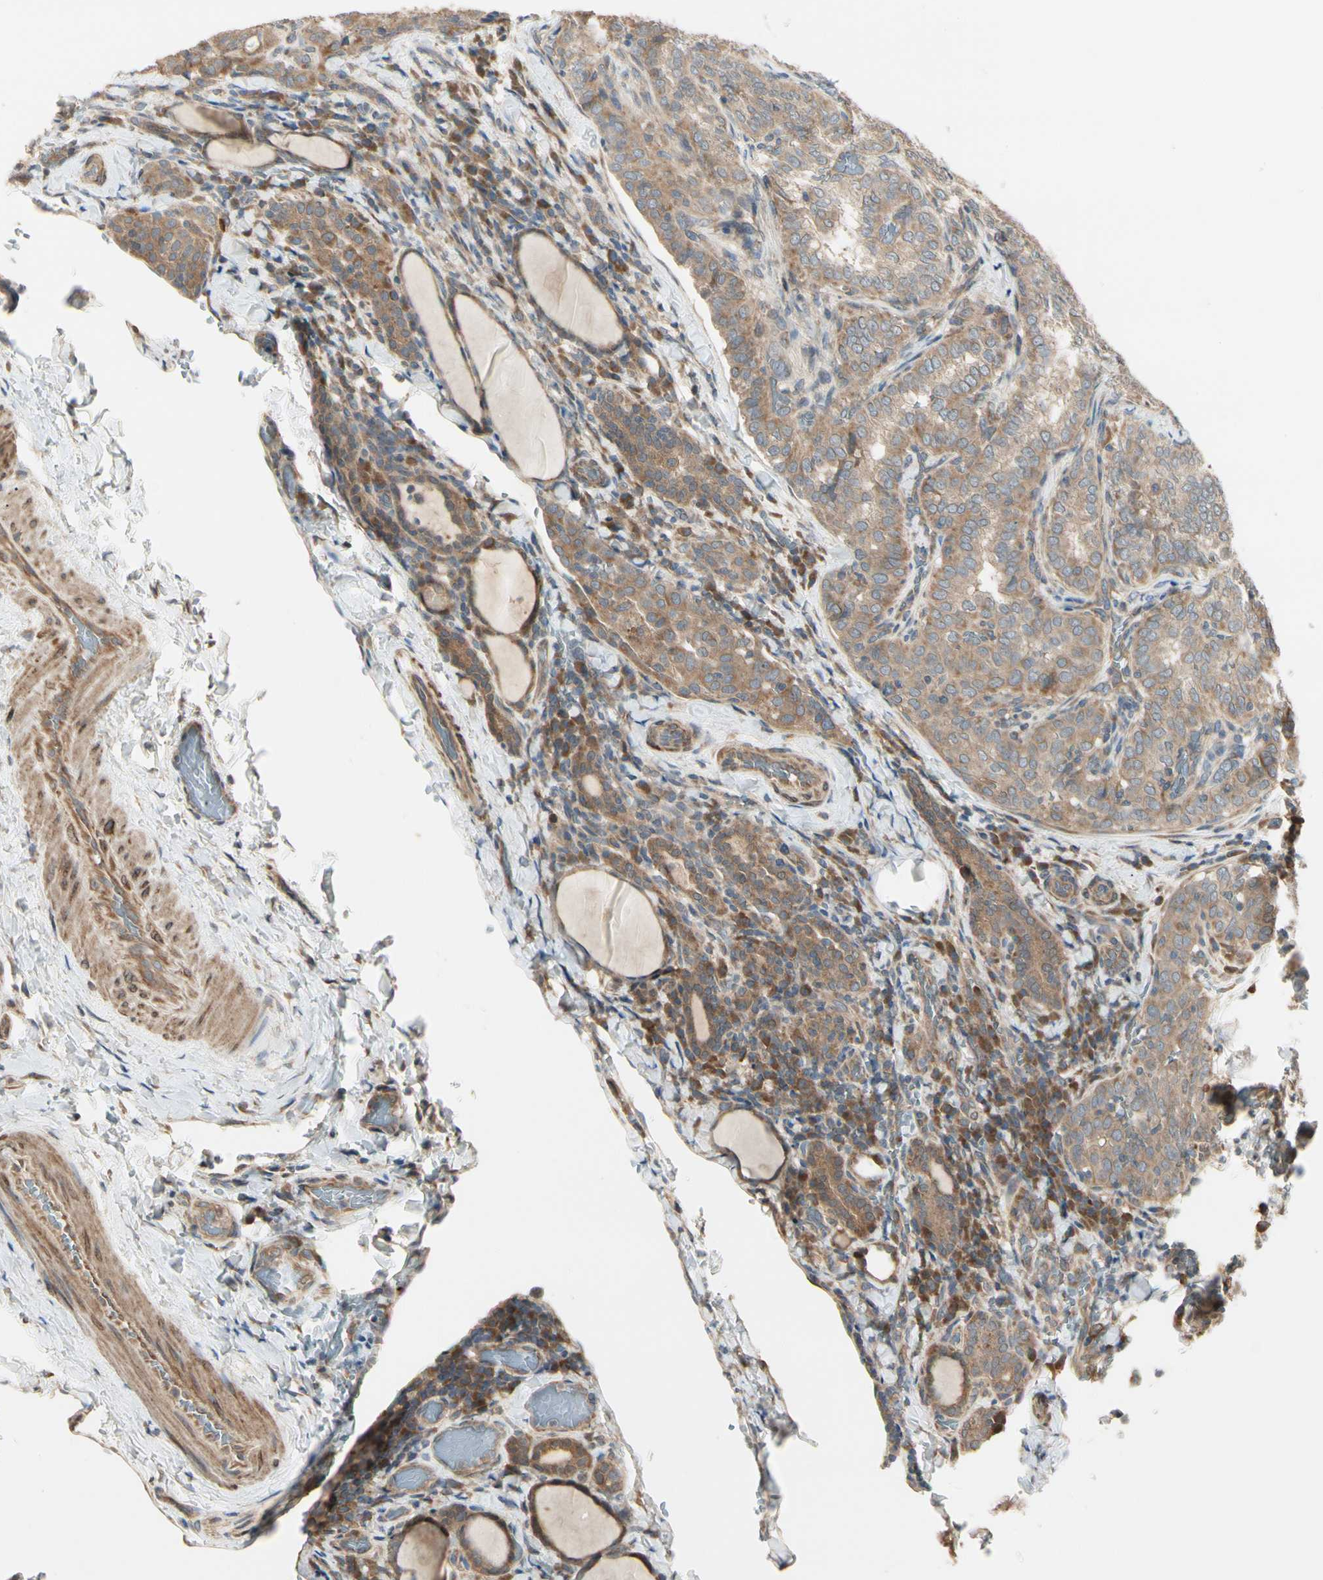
{"staining": {"intensity": "moderate", "quantity": ">75%", "location": "cytoplasmic/membranous"}, "tissue": "thyroid cancer", "cell_type": "Tumor cells", "image_type": "cancer", "snomed": [{"axis": "morphology", "description": "Normal tissue, NOS"}, {"axis": "morphology", "description": "Papillary adenocarcinoma, NOS"}, {"axis": "topography", "description": "Thyroid gland"}], "caption": "Brown immunohistochemical staining in human thyroid papillary adenocarcinoma displays moderate cytoplasmic/membranous positivity in approximately >75% of tumor cells.", "gene": "IRAG1", "patient": {"sex": "female", "age": 30}}